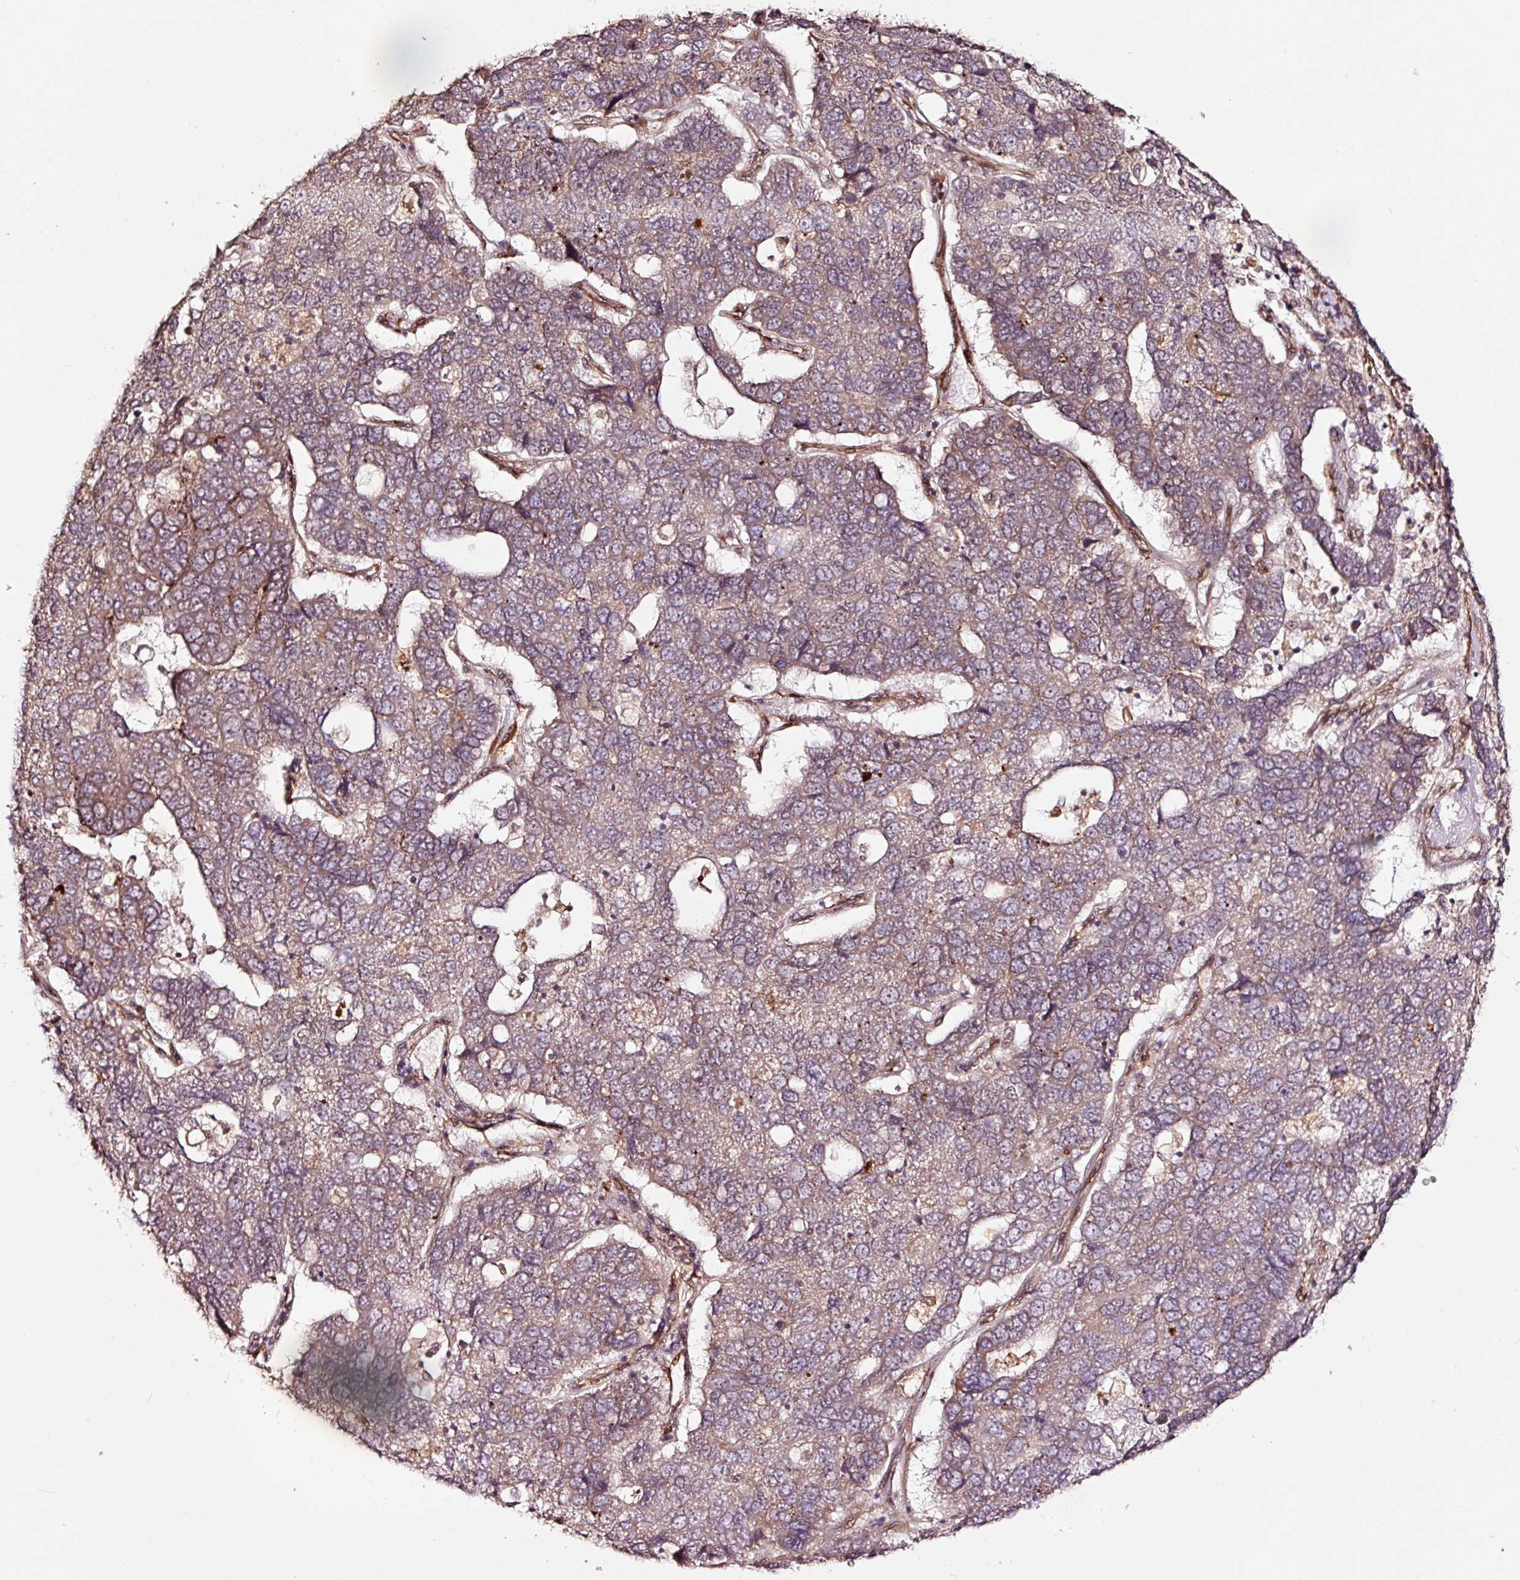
{"staining": {"intensity": "weak", "quantity": "25%-75%", "location": "cytoplasmic/membranous"}, "tissue": "pancreatic cancer", "cell_type": "Tumor cells", "image_type": "cancer", "snomed": [{"axis": "morphology", "description": "Adenocarcinoma, NOS"}, {"axis": "topography", "description": "Pancreas"}], "caption": "The histopathology image demonstrates staining of adenocarcinoma (pancreatic), revealing weak cytoplasmic/membranous protein positivity (brown color) within tumor cells.", "gene": "TPM1", "patient": {"sex": "female", "age": 61}}